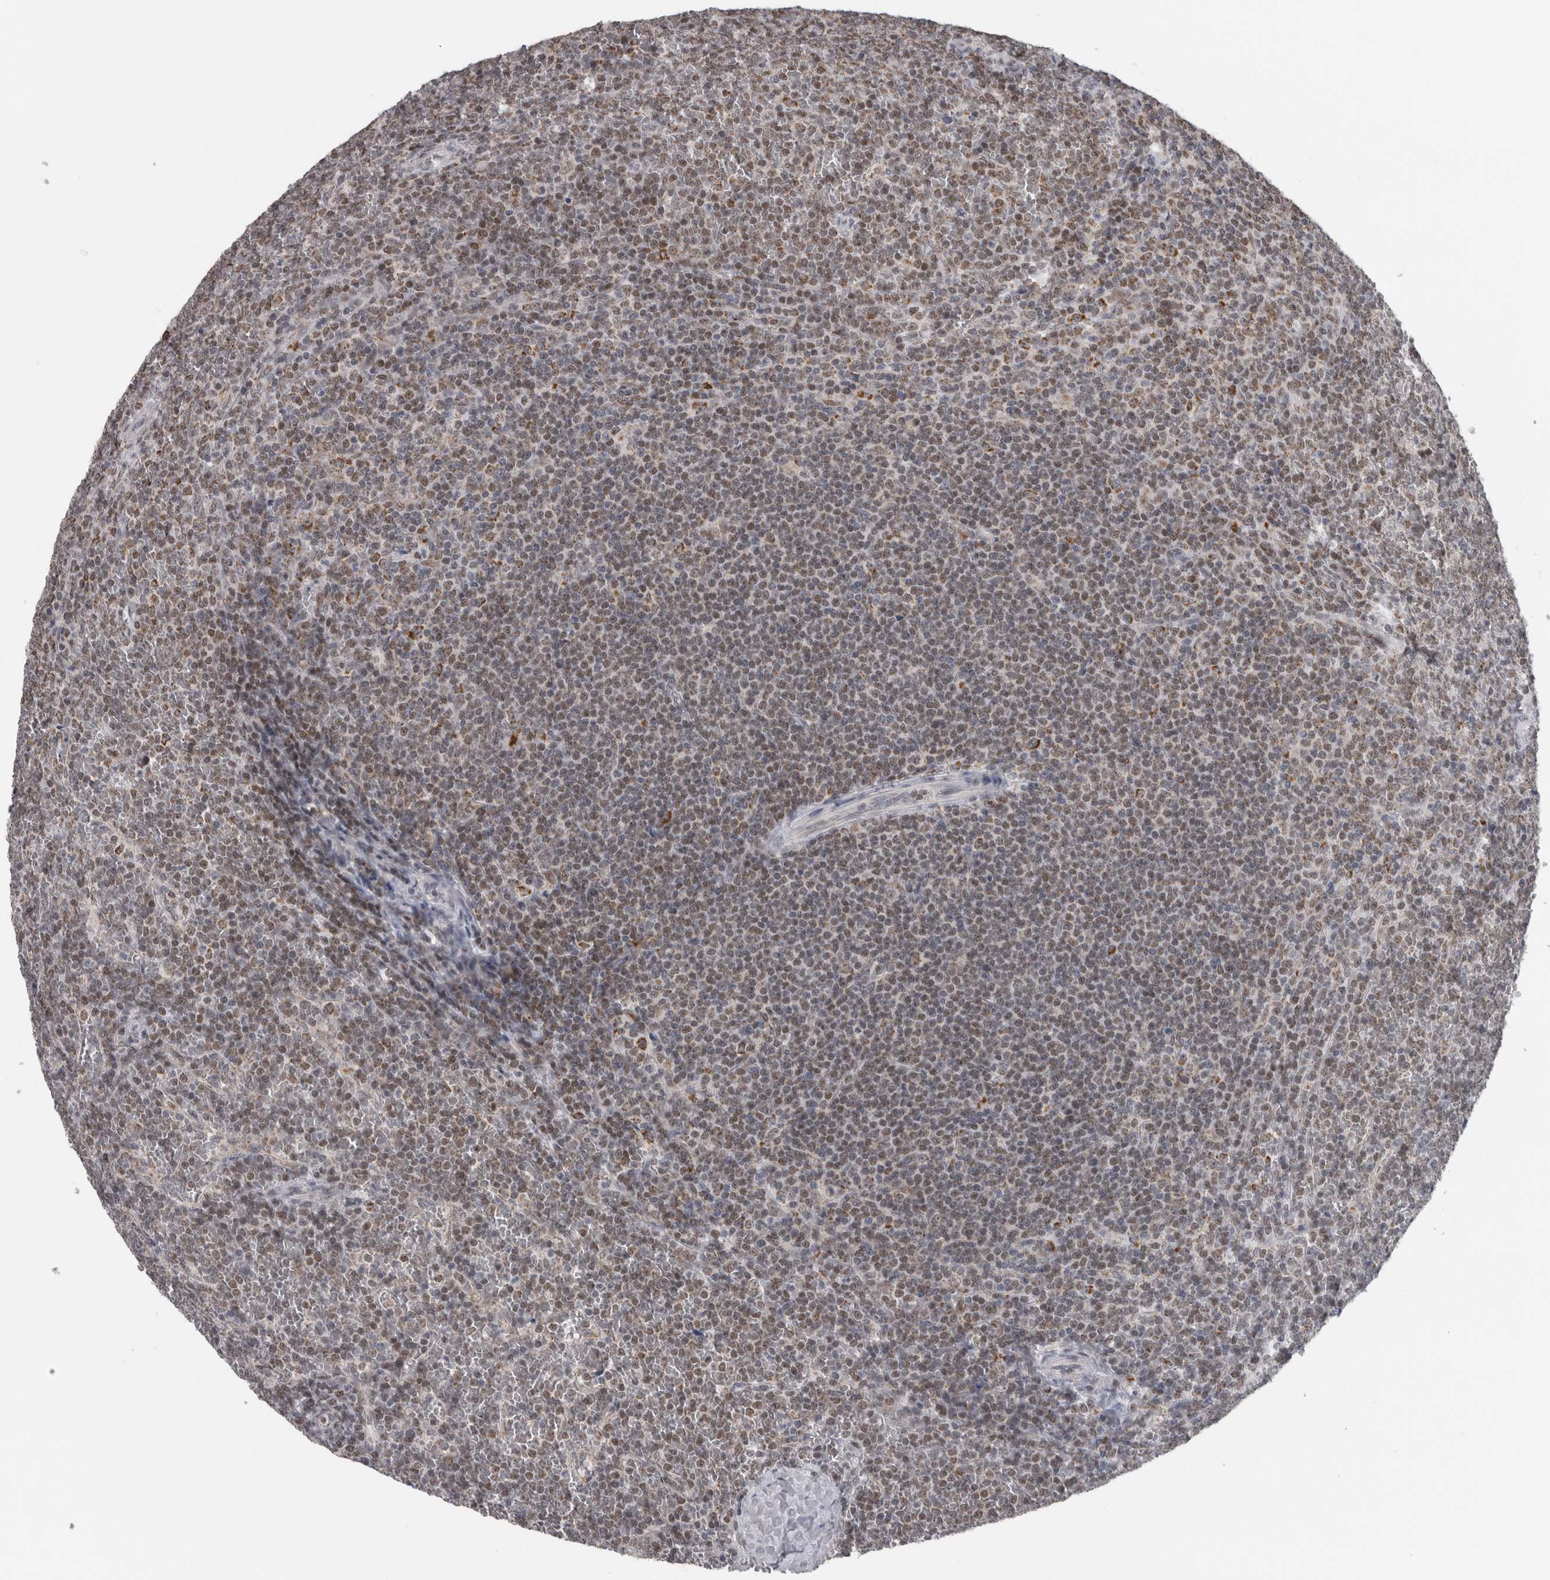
{"staining": {"intensity": "moderate", "quantity": "25%-75%", "location": "cytoplasmic/membranous"}, "tissue": "lymphoma", "cell_type": "Tumor cells", "image_type": "cancer", "snomed": [{"axis": "morphology", "description": "Malignant lymphoma, non-Hodgkin's type, Low grade"}, {"axis": "topography", "description": "Spleen"}], "caption": "Human lymphoma stained with a brown dye shows moderate cytoplasmic/membranous positive staining in about 25%-75% of tumor cells.", "gene": "OR2K2", "patient": {"sex": "female", "age": 19}}